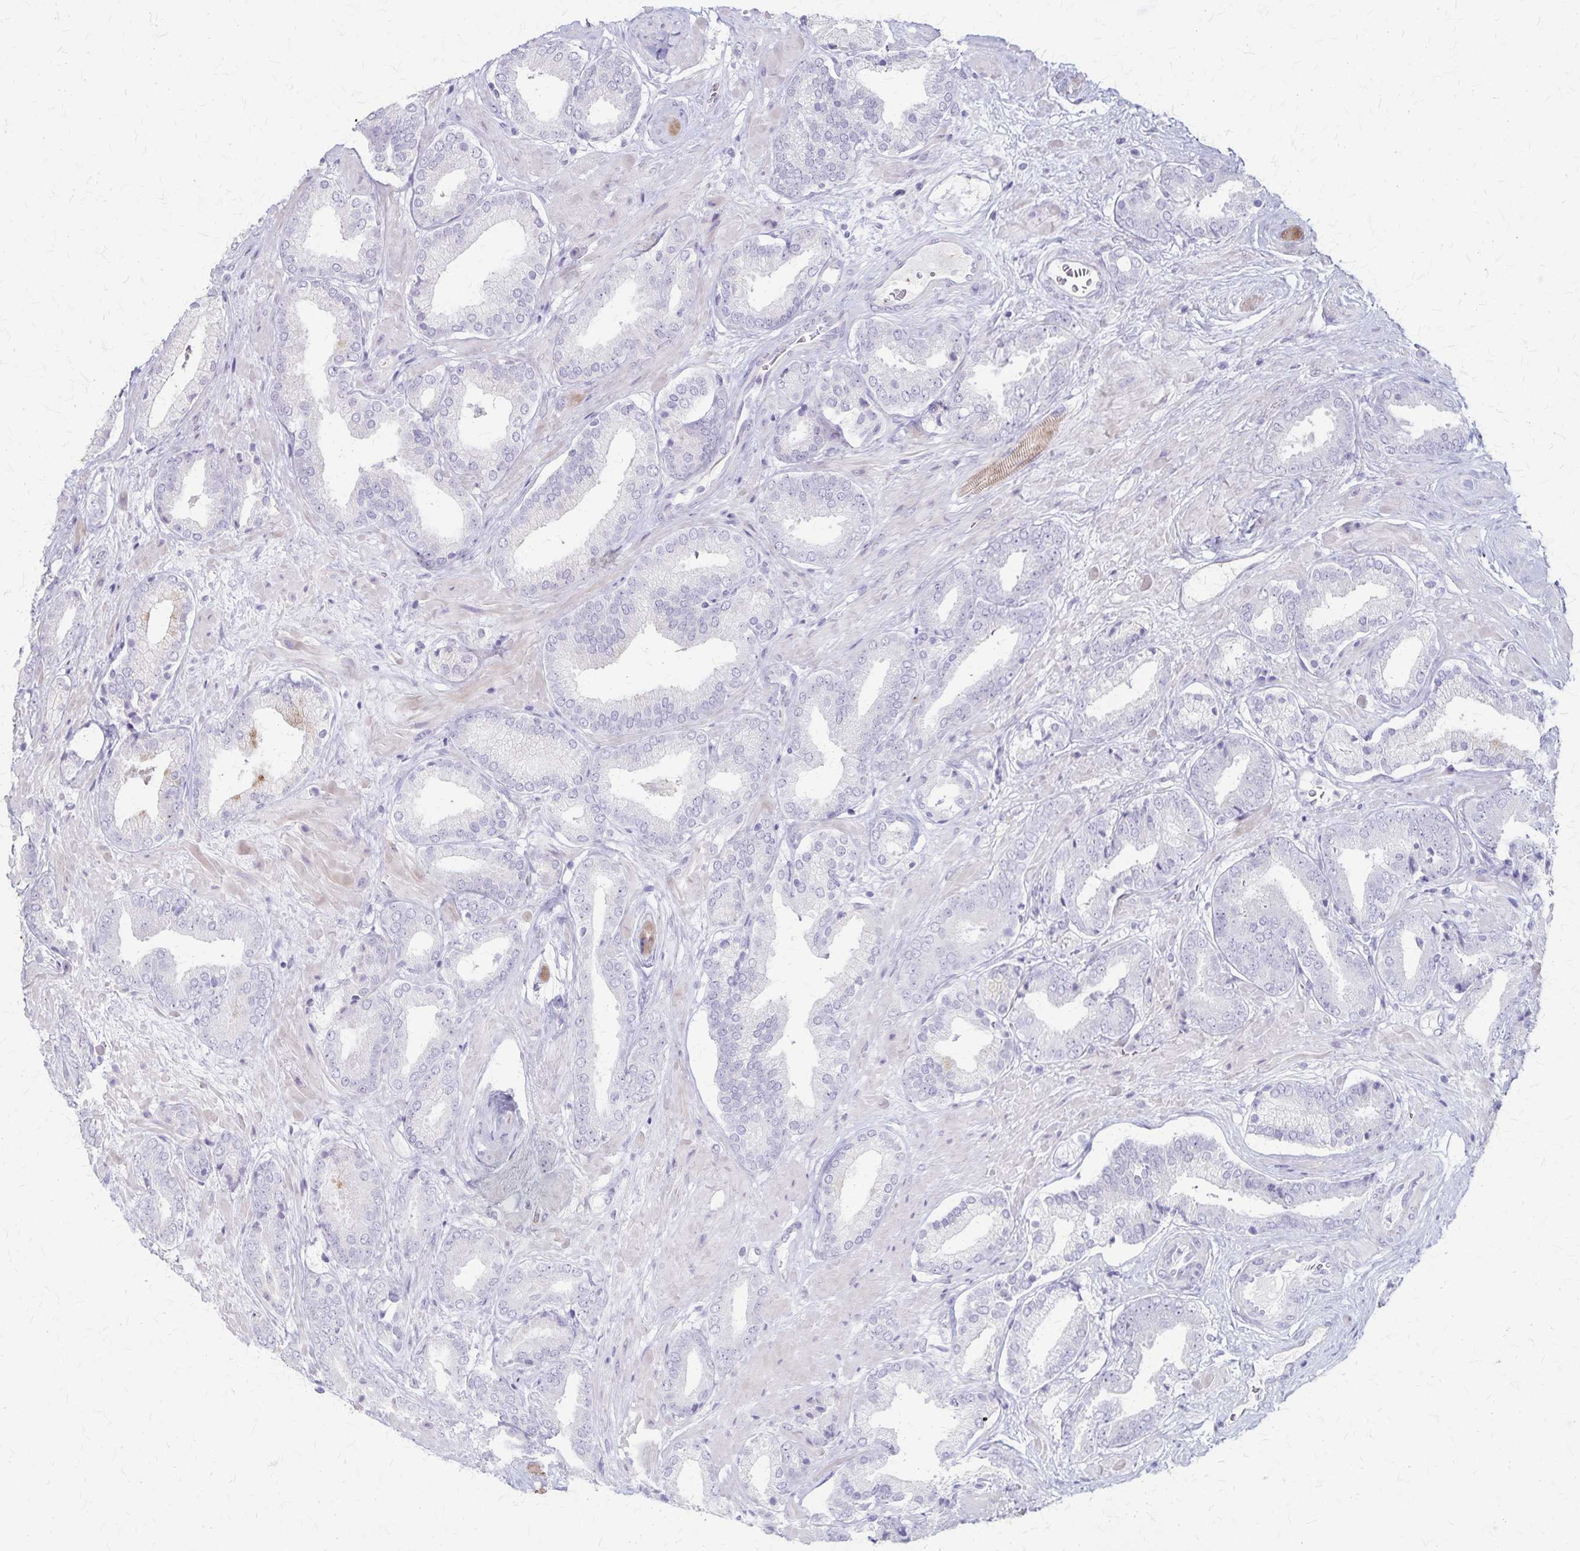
{"staining": {"intensity": "negative", "quantity": "none", "location": "none"}, "tissue": "prostate cancer", "cell_type": "Tumor cells", "image_type": "cancer", "snomed": [{"axis": "morphology", "description": "Adenocarcinoma, High grade"}, {"axis": "topography", "description": "Prostate"}], "caption": "DAB immunohistochemical staining of human prostate cancer (high-grade adenocarcinoma) exhibits no significant staining in tumor cells. (DAB (3,3'-diaminobenzidine) immunohistochemistry with hematoxylin counter stain).", "gene": "RASL10B", "patient": {"sex": "male", "age": 56}}